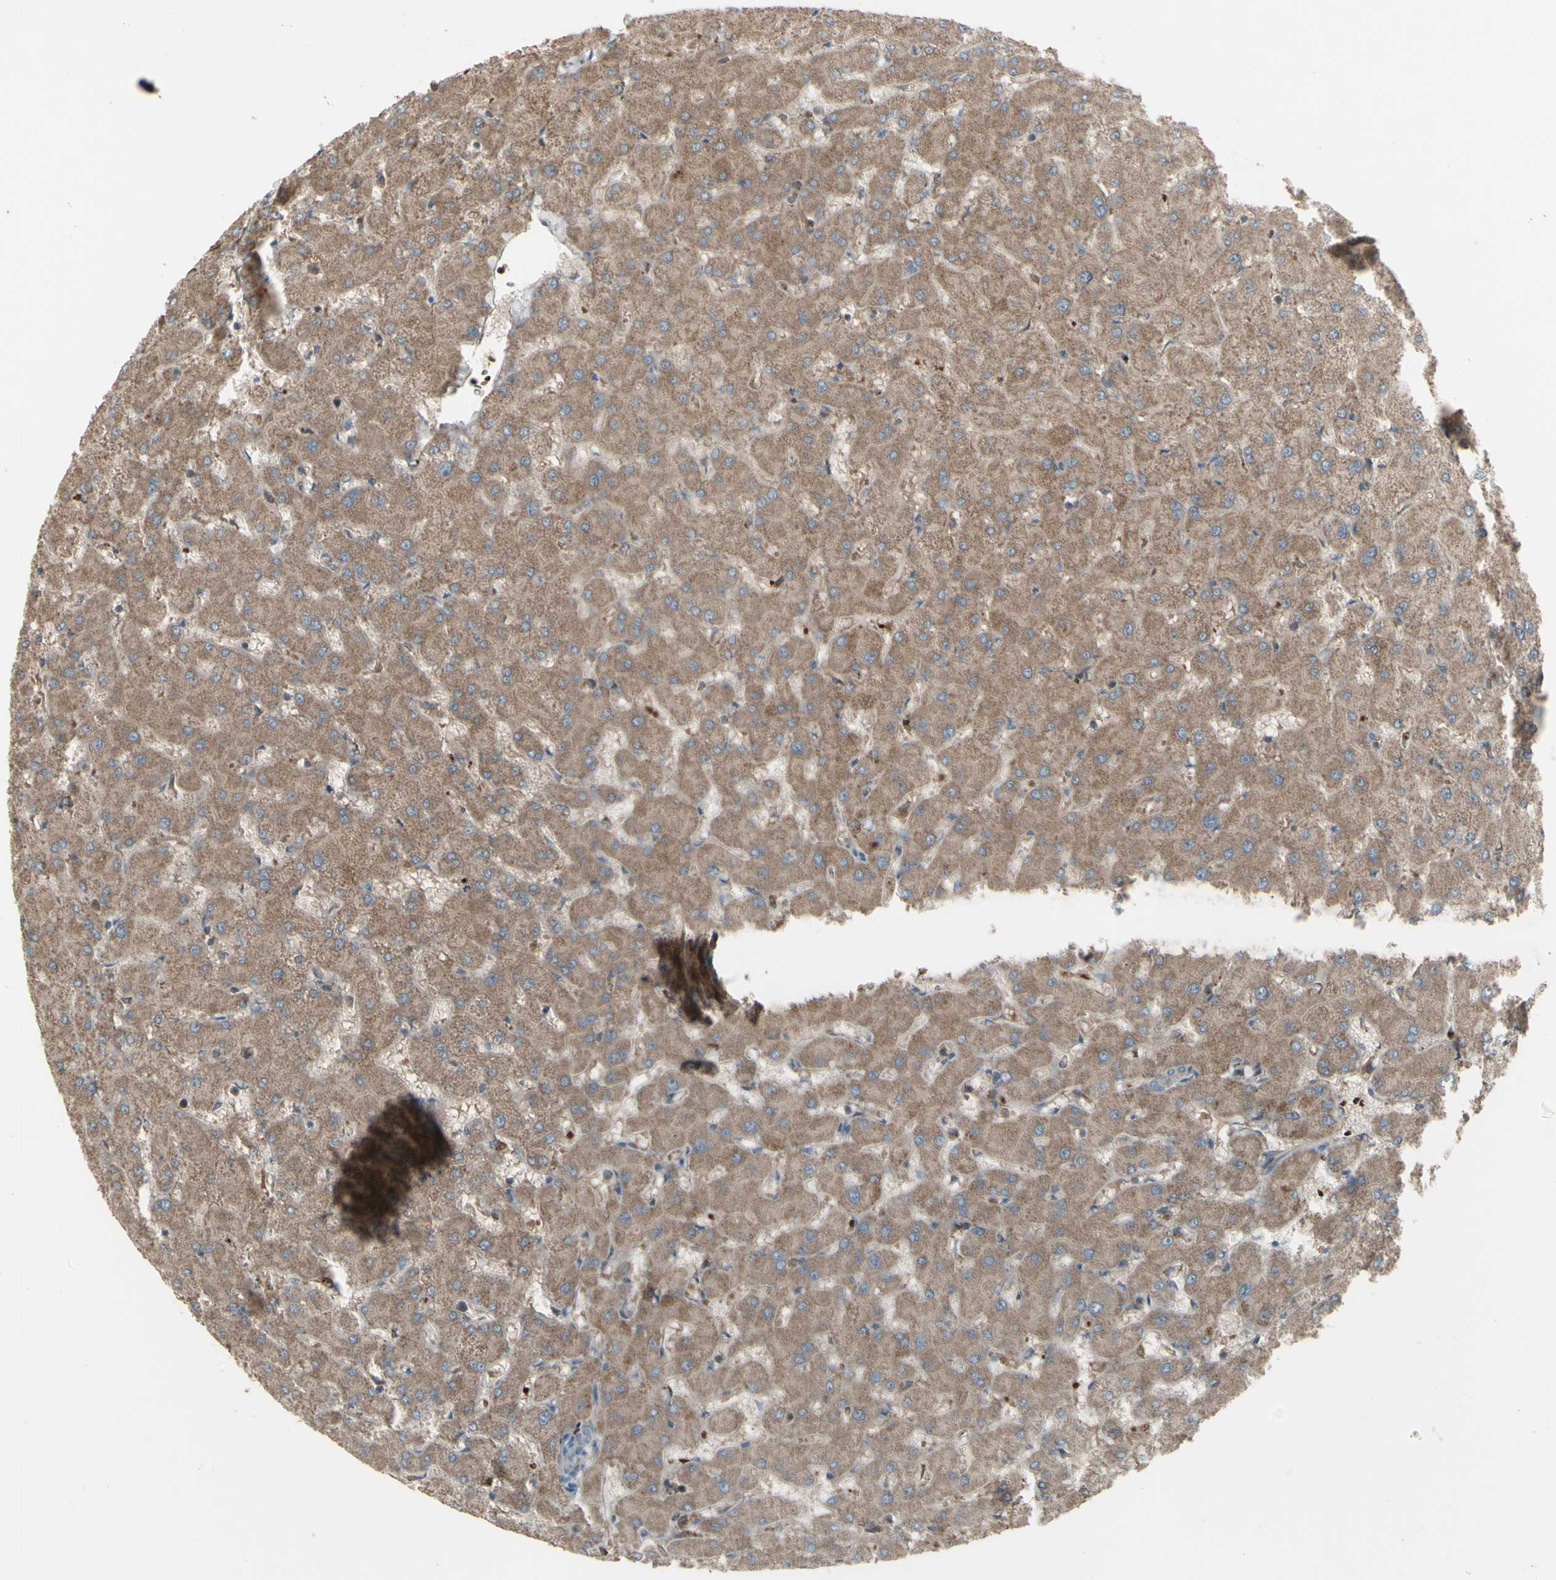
{"staining": {"intensity": "moderate", "quantity": ">75%", "location": "cytoplasmic/membranous"}, "tissue": "liver", "cell_type": "Cholangiocytes", "image_type": "normal", "snomed": [{"axis": "morphology", "description": "Normal tissue, NOS"}, {"axis": "topography", "description": "Liver"}], "caption": "Protein expression analysis of unremarkable liver demonstrates moderate cytoplasmic/membranous staining in about >75% of cholangiocytes.", "gene": "SHC1", "patient": {"sex": "female", "age": 63}}